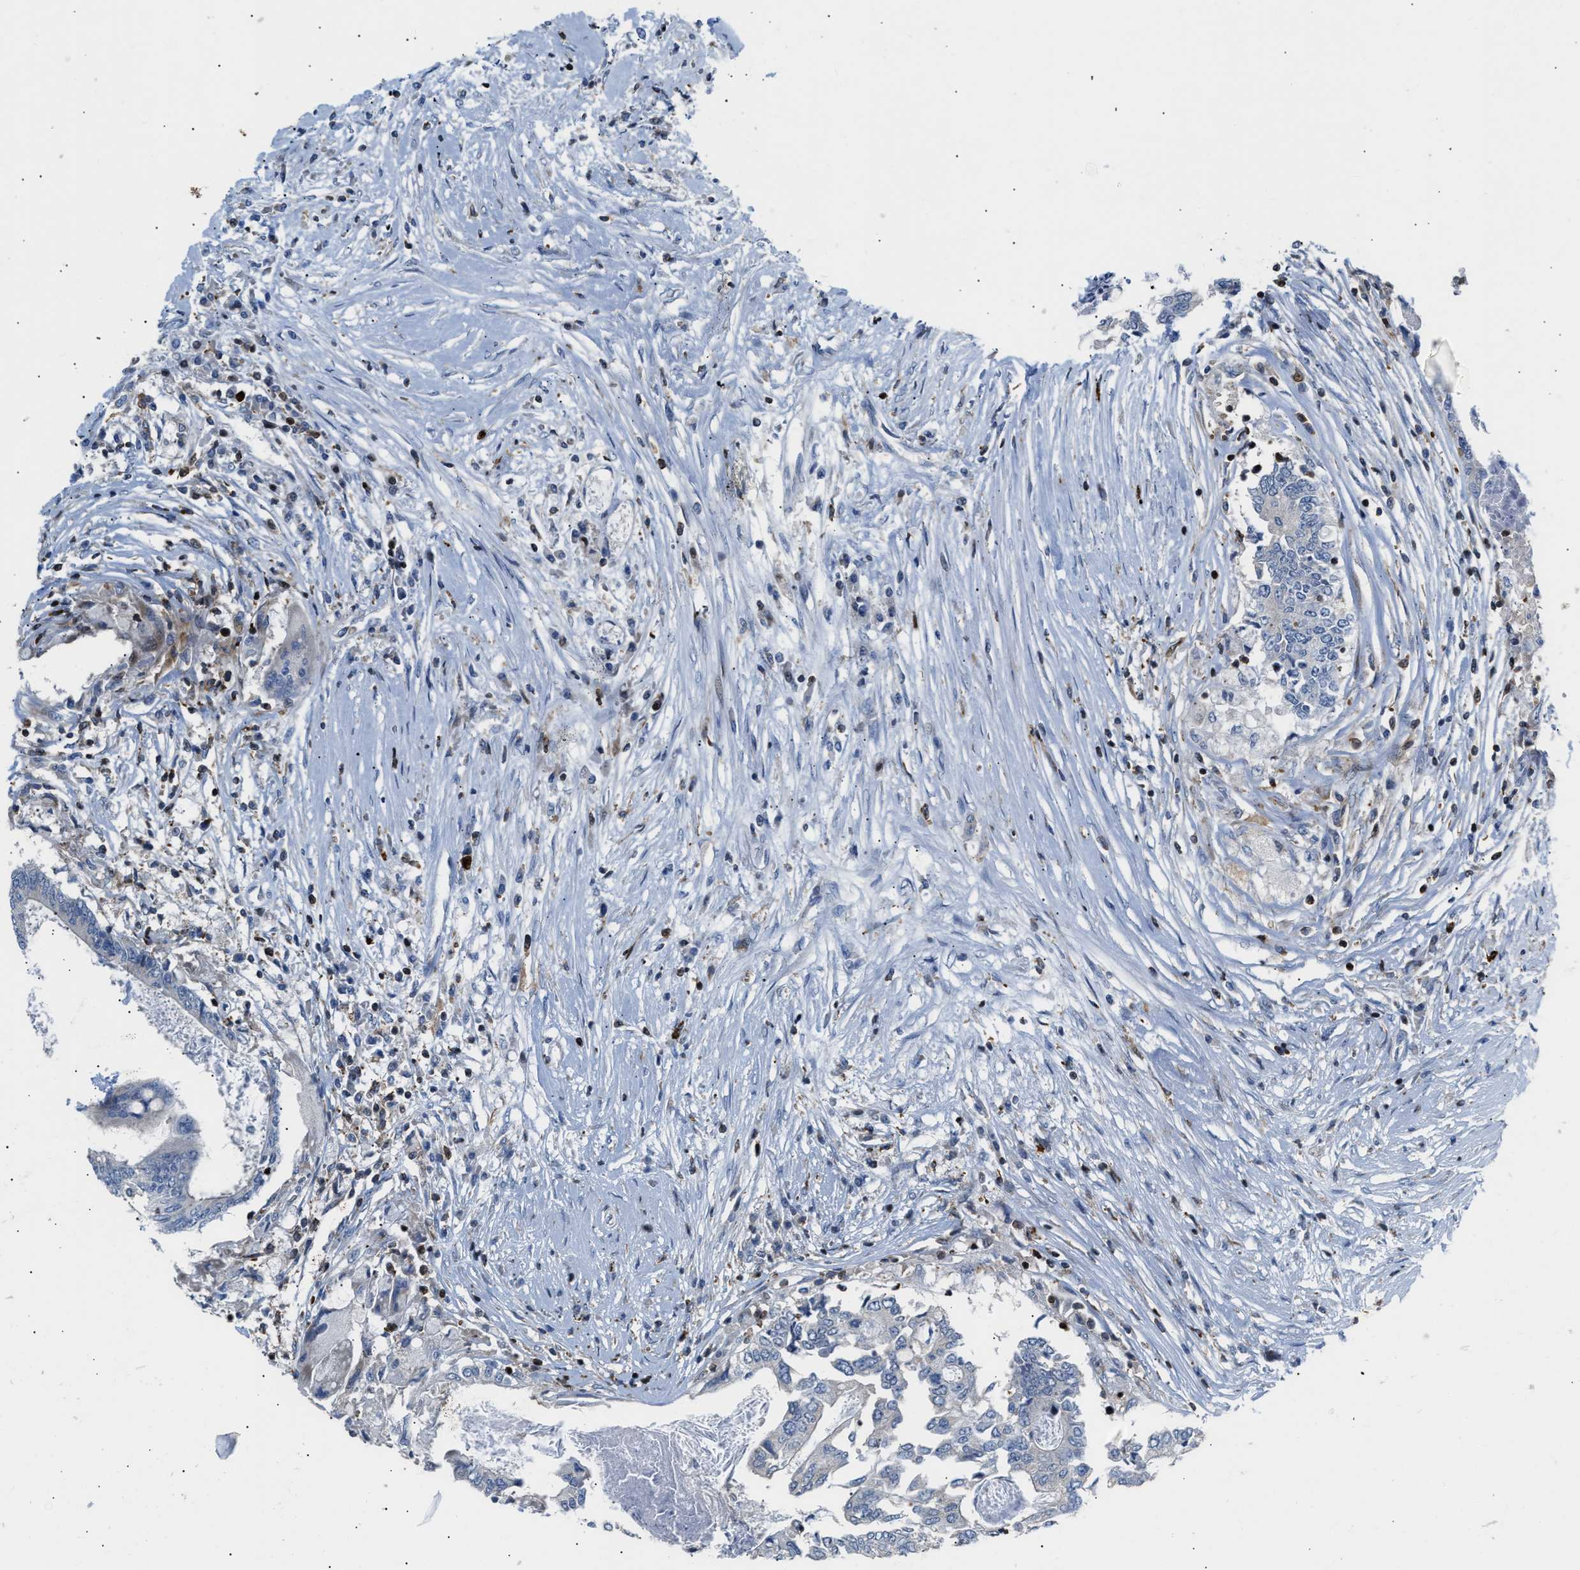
{"staining": {"intensity": "negative", "quantity": "none", "location": "none"}, "tissue": "colorectal cancer", "cell_type": "Tumor cells", "image_type": "cancer", "snomed": [{"axis": "morphology", "description": "Adenocarcinoma, NOS"}, {"axis": "topography", "description": "Rectum"}], "caption": "Immunohistochemistry (IHC) micrograph of neoplastic tissue: colorectal cancer stained with DAB (3,3'-diaminobenzidine) reveals no significant protein expression in tumor cells. (DAB IHC, high magnification).", "gene": "ATP9A", "patient": {"sex": "male", "age": 63}}